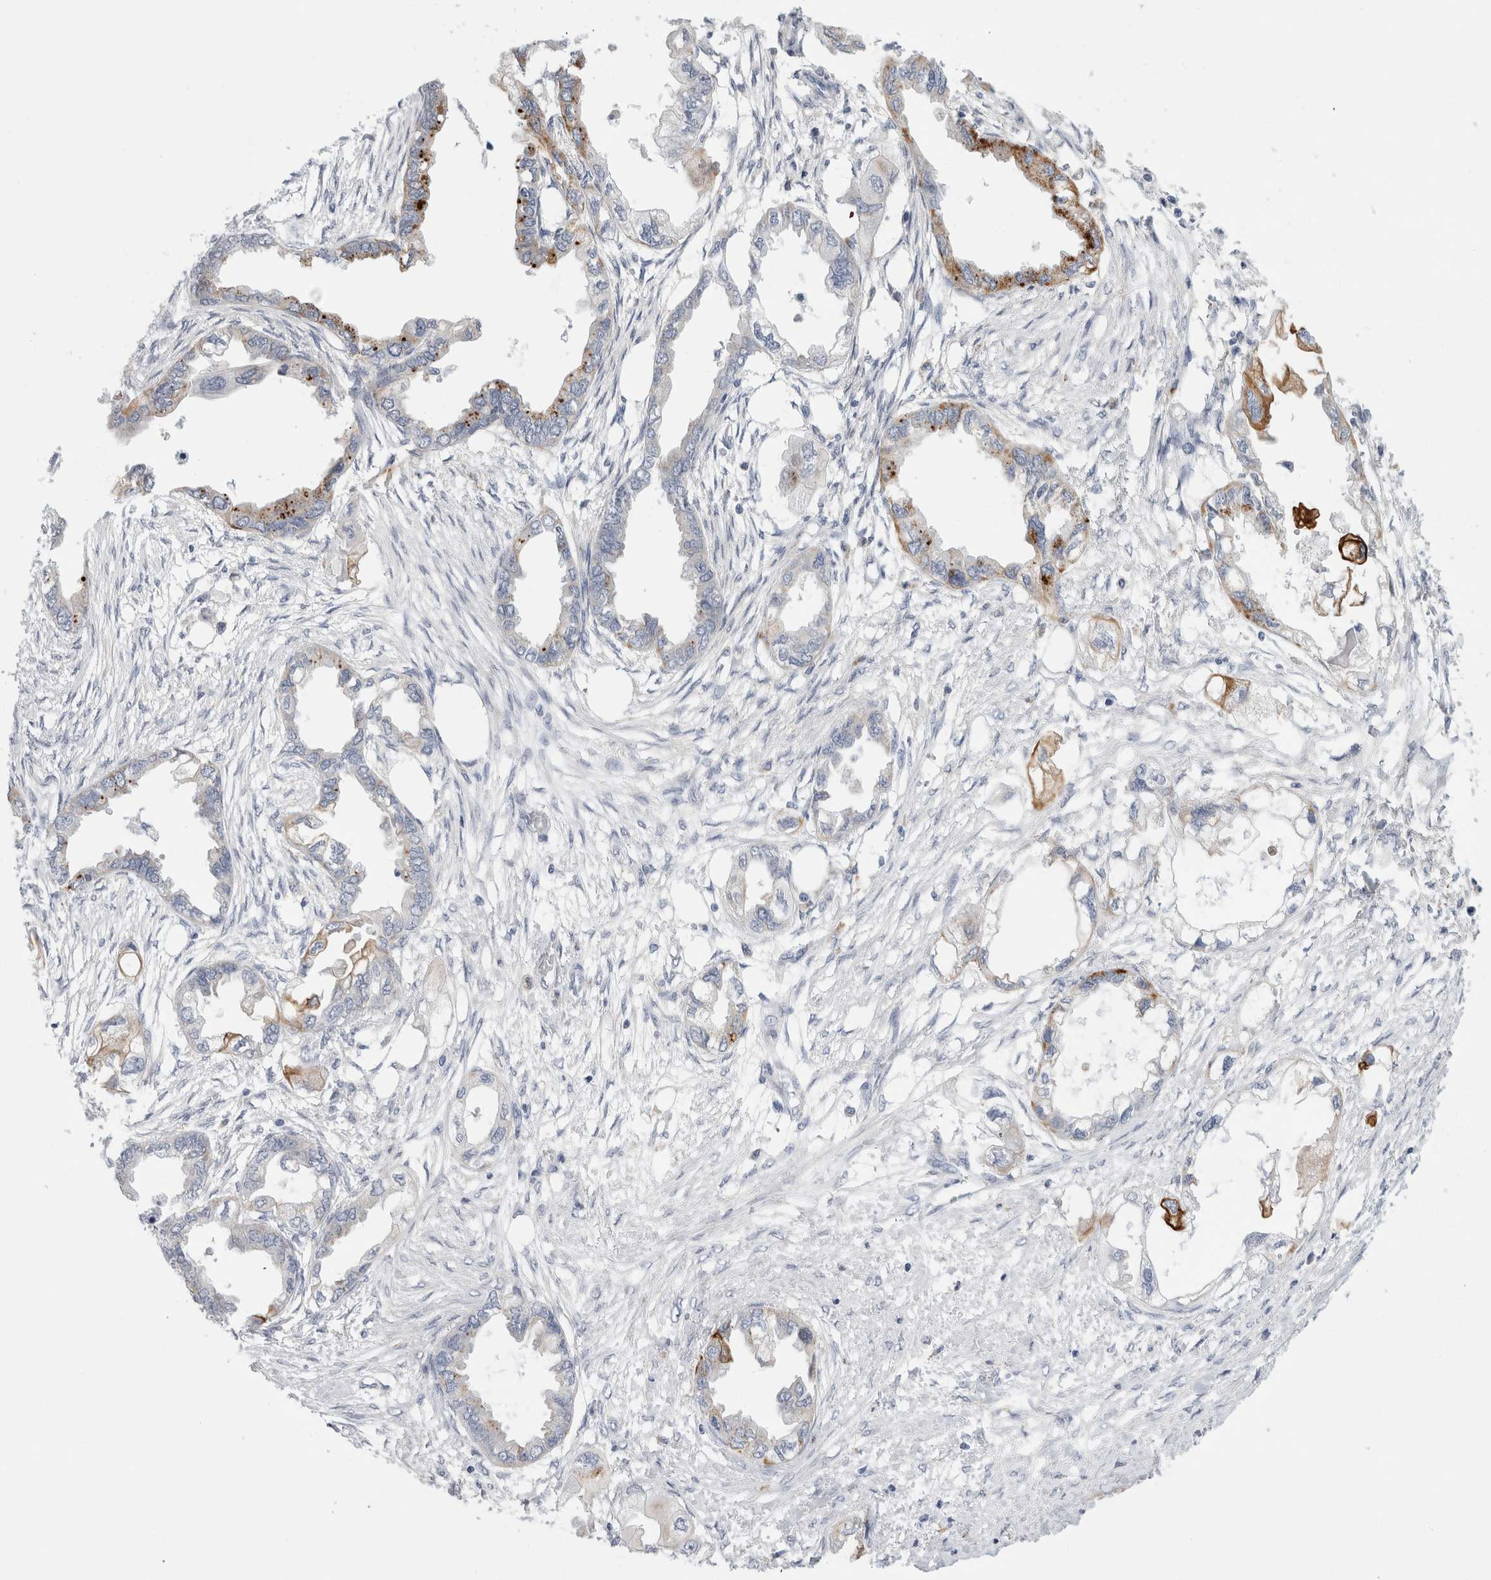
{"staining": {"intensity": "moderate", "quantity": "<25%", "location": "cytoplasmic/membranous"}, "tissue": "endometrial cancer", "cell_type": "Tumor cells", "image_type": "cancer", "snomed": [{"axis": "morphology", "description": "Adenocarcinoma, NOS"}, {"axis": "morphology", "description": "Adenocarcinoma, metastatic, NOS"}, {"axis": "topography", "description": "Adipose tissue"}, {"axis": "topography", "description": "Endometrium"}], "caption": "Brown immunohistochemical staining in human endometrial cancer (metastatic adenocarcinoma) displays moderate cytoplasmic/membranous expression in about <25% of tumor cells.", "gene": "GAA", "patient": {"sex": "female", "age": 67}}